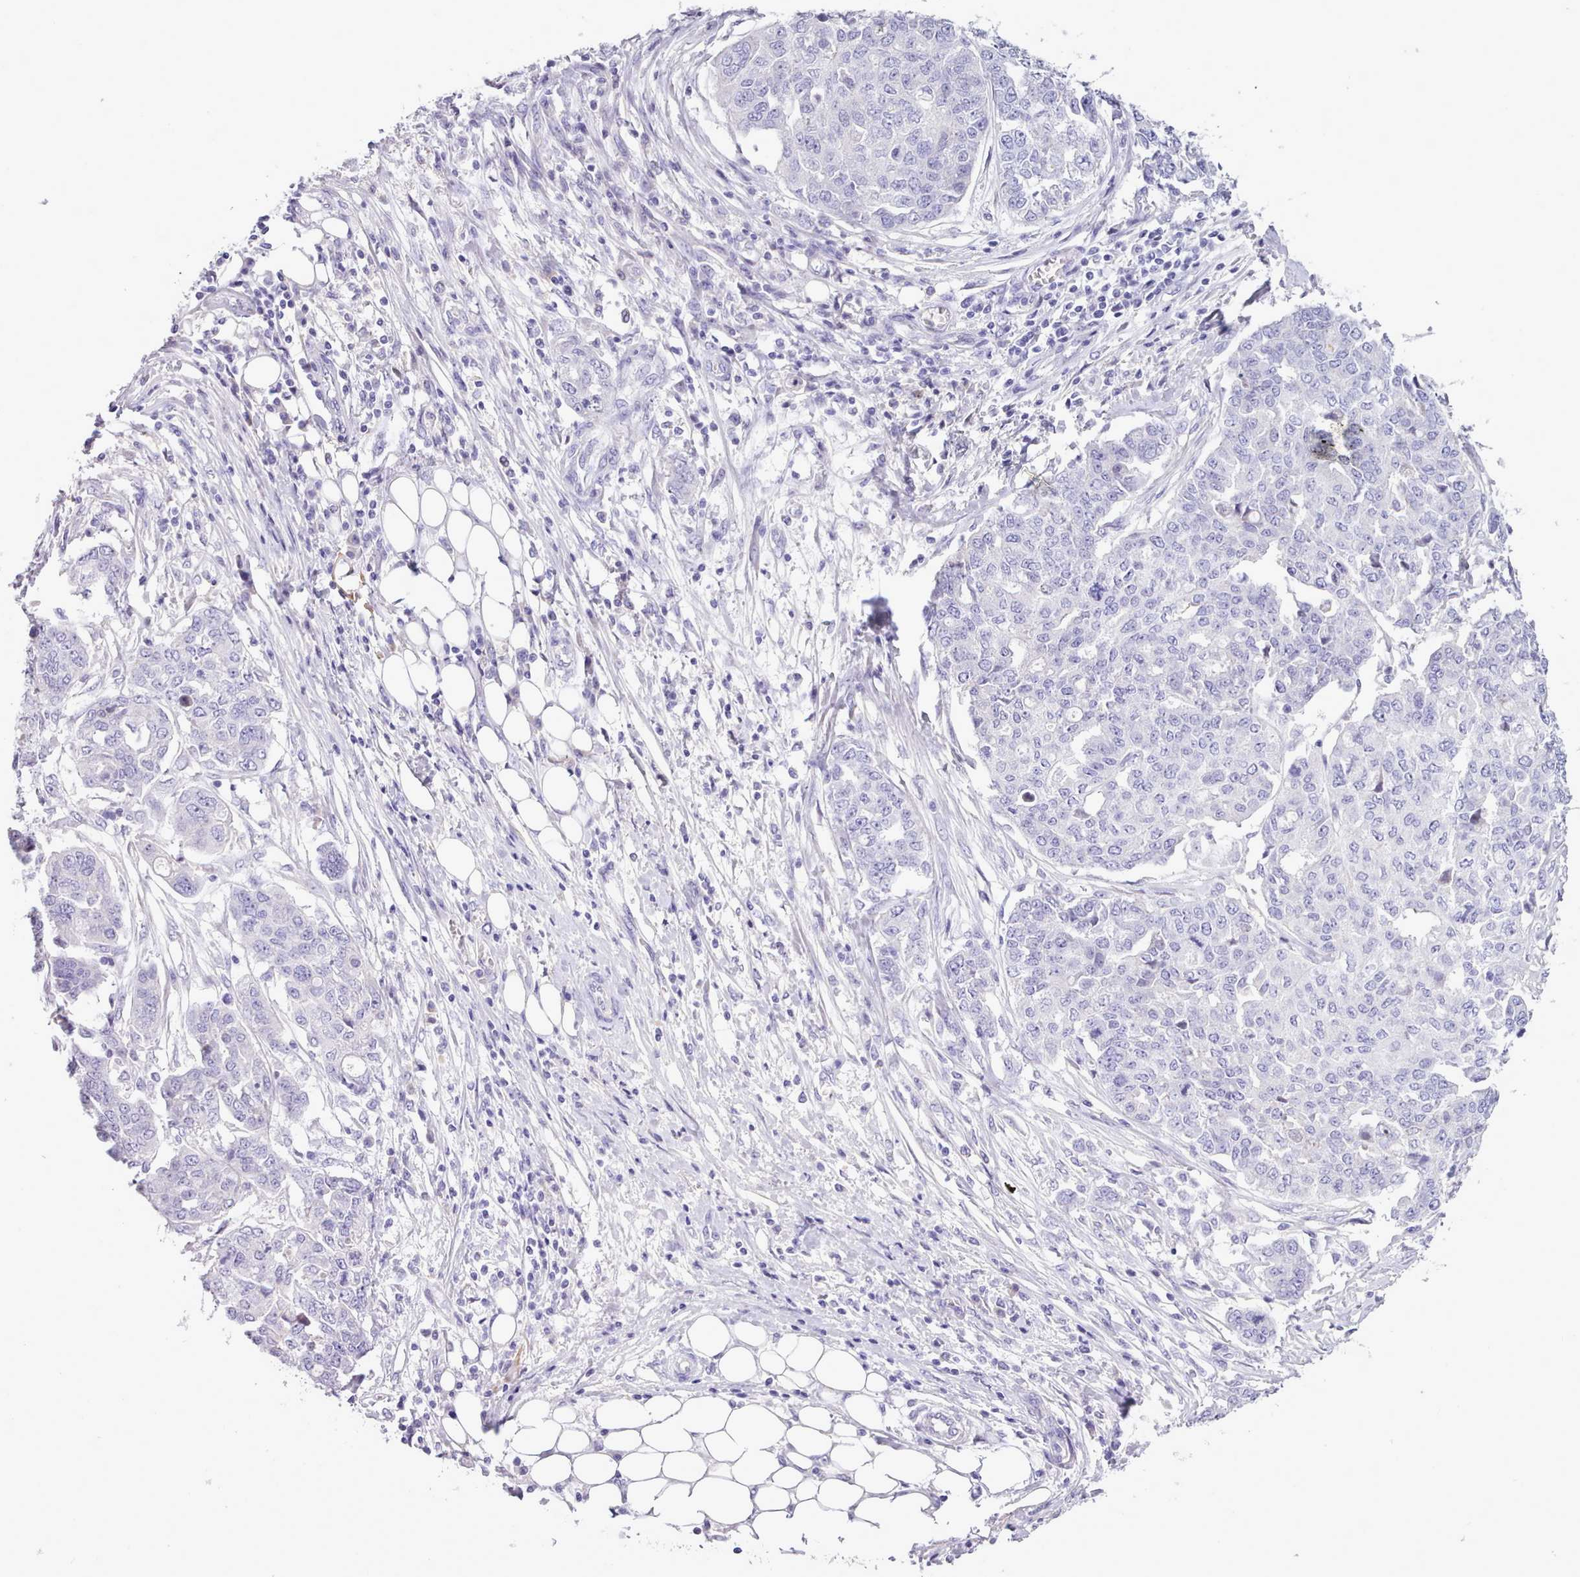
{"staining": {"intensity": "negative", "quantity": "none", "location": "none"}, "tissue": "ovarian cancer", "cell_type": "Tumor cells", "image_type": "cancer", "snomed": [{"axis": "morphology", "description": "Cystadenocarcinoma, serous, NOS"}, {"axis": "topography", "description": "Soft tissue"}, {"axis": "topography", "description": "Ovary"}], "caption": "DAB (3,3'-diaminobenzidine) immunohistochemical staining of human ovarian serous cystadenocarcinoma reveals no significant positivity in tumor cells.", "gene": "CYP2A13", "patient": {"sex": "female", "age": 57}}